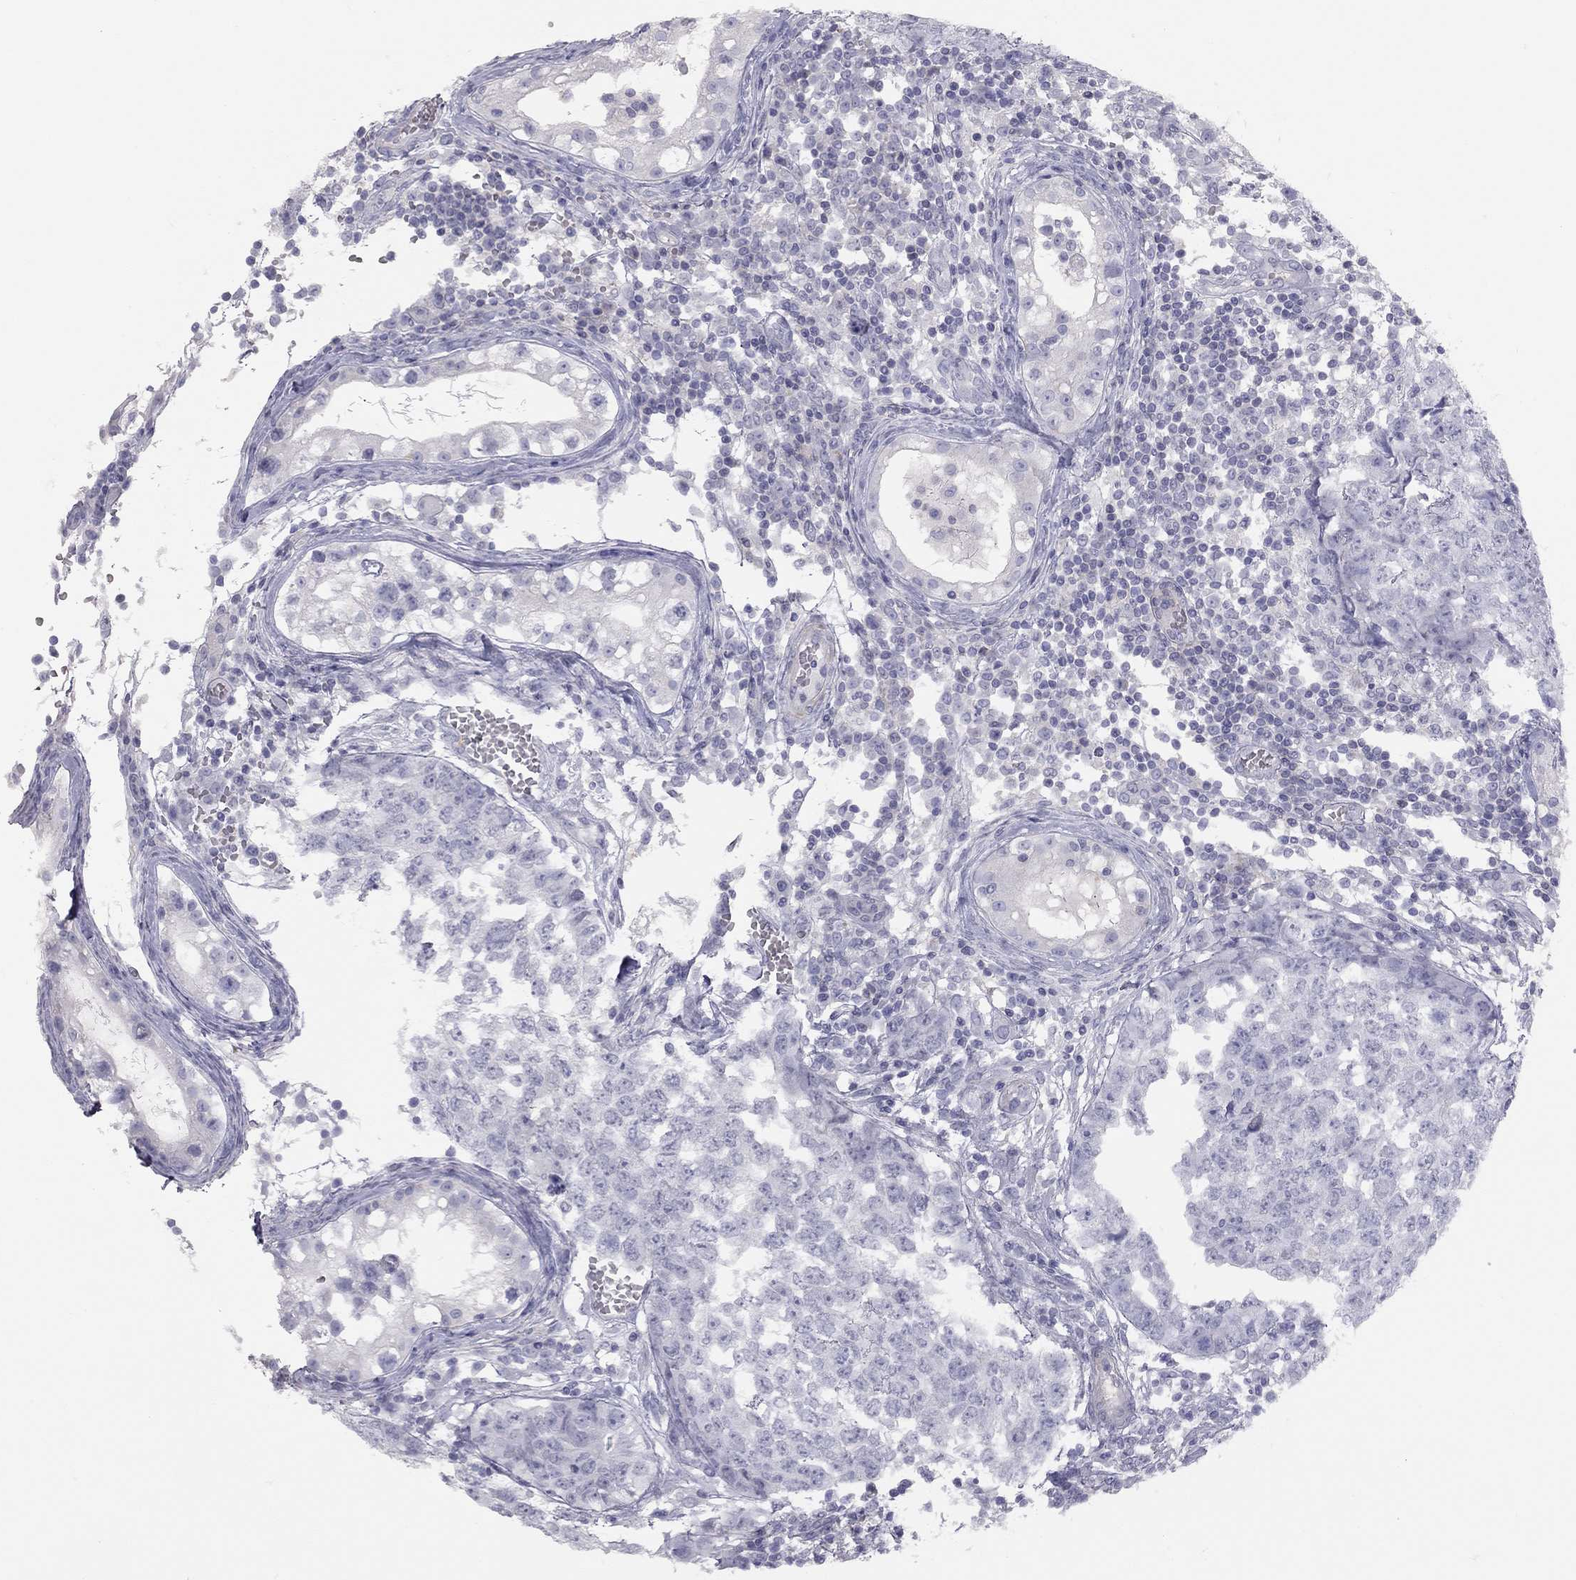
{"staining": {"intensity": "negative", "quantity": "none", "location": "none"}, "tissue": "testis cancer", "cell_type": "Tumor cells", "image_type": "cancer", "snomed": [{"axis": "morphology", "description": "Carcinoma, Embryonal, NOS"}, {"axis": "topography", "description": "Testis"}], "caption": "Embryonal carcinoma (testis) stained for a protein using immunohistochemistry (IHC) shows no staining tumor cells.", "gene": "ADCYAP1", "patient": {"sex": "male", "age": 23}}